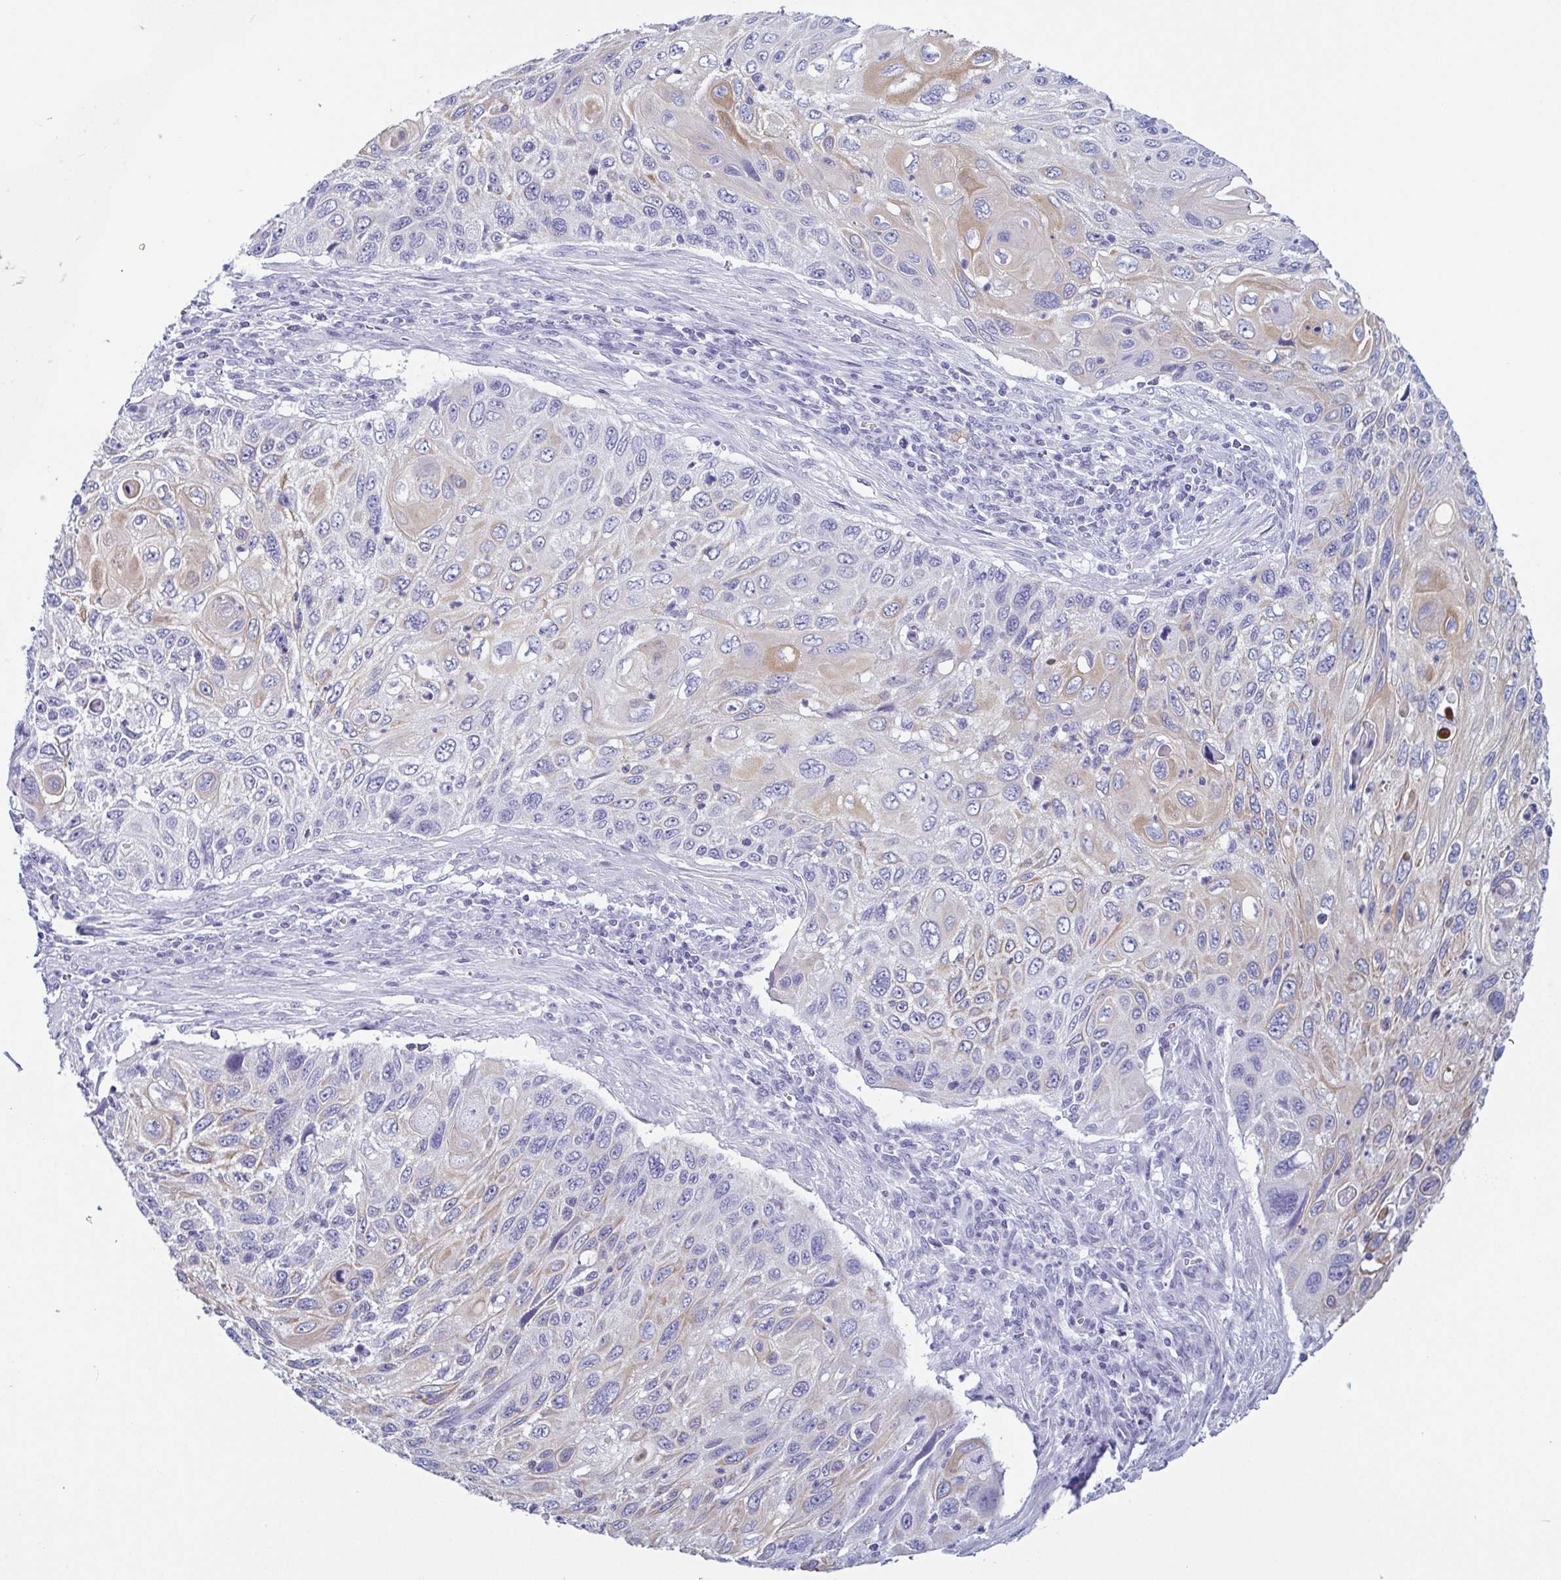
{"staining": {"intensity": "weak", "quantity": "25%-75%", "location": "cytoplasmic/membranous"}, "tissue": "cervical cancer", "cell_type": "Tumor cells", "image_type": "cancer", "snomed": [{"axis": "morphology", "description": "Squamous cell carcinoma, NOS"}, {"axis": "topography", "description": "Cervix"}], "caption": "Squamous cell carcinoma (cervical) tissue demonstrates weak cytoplasmic/membranous staining in approximately 25%-75% of tumor cells Using DAB (3,3'-diaminobenzidine) (brown) and hematoxylin (blue) stains, captured at high magnification using brightfield microscopy.", "gene": "KRT10", "patient": {"sex": "female", "age": 70}}